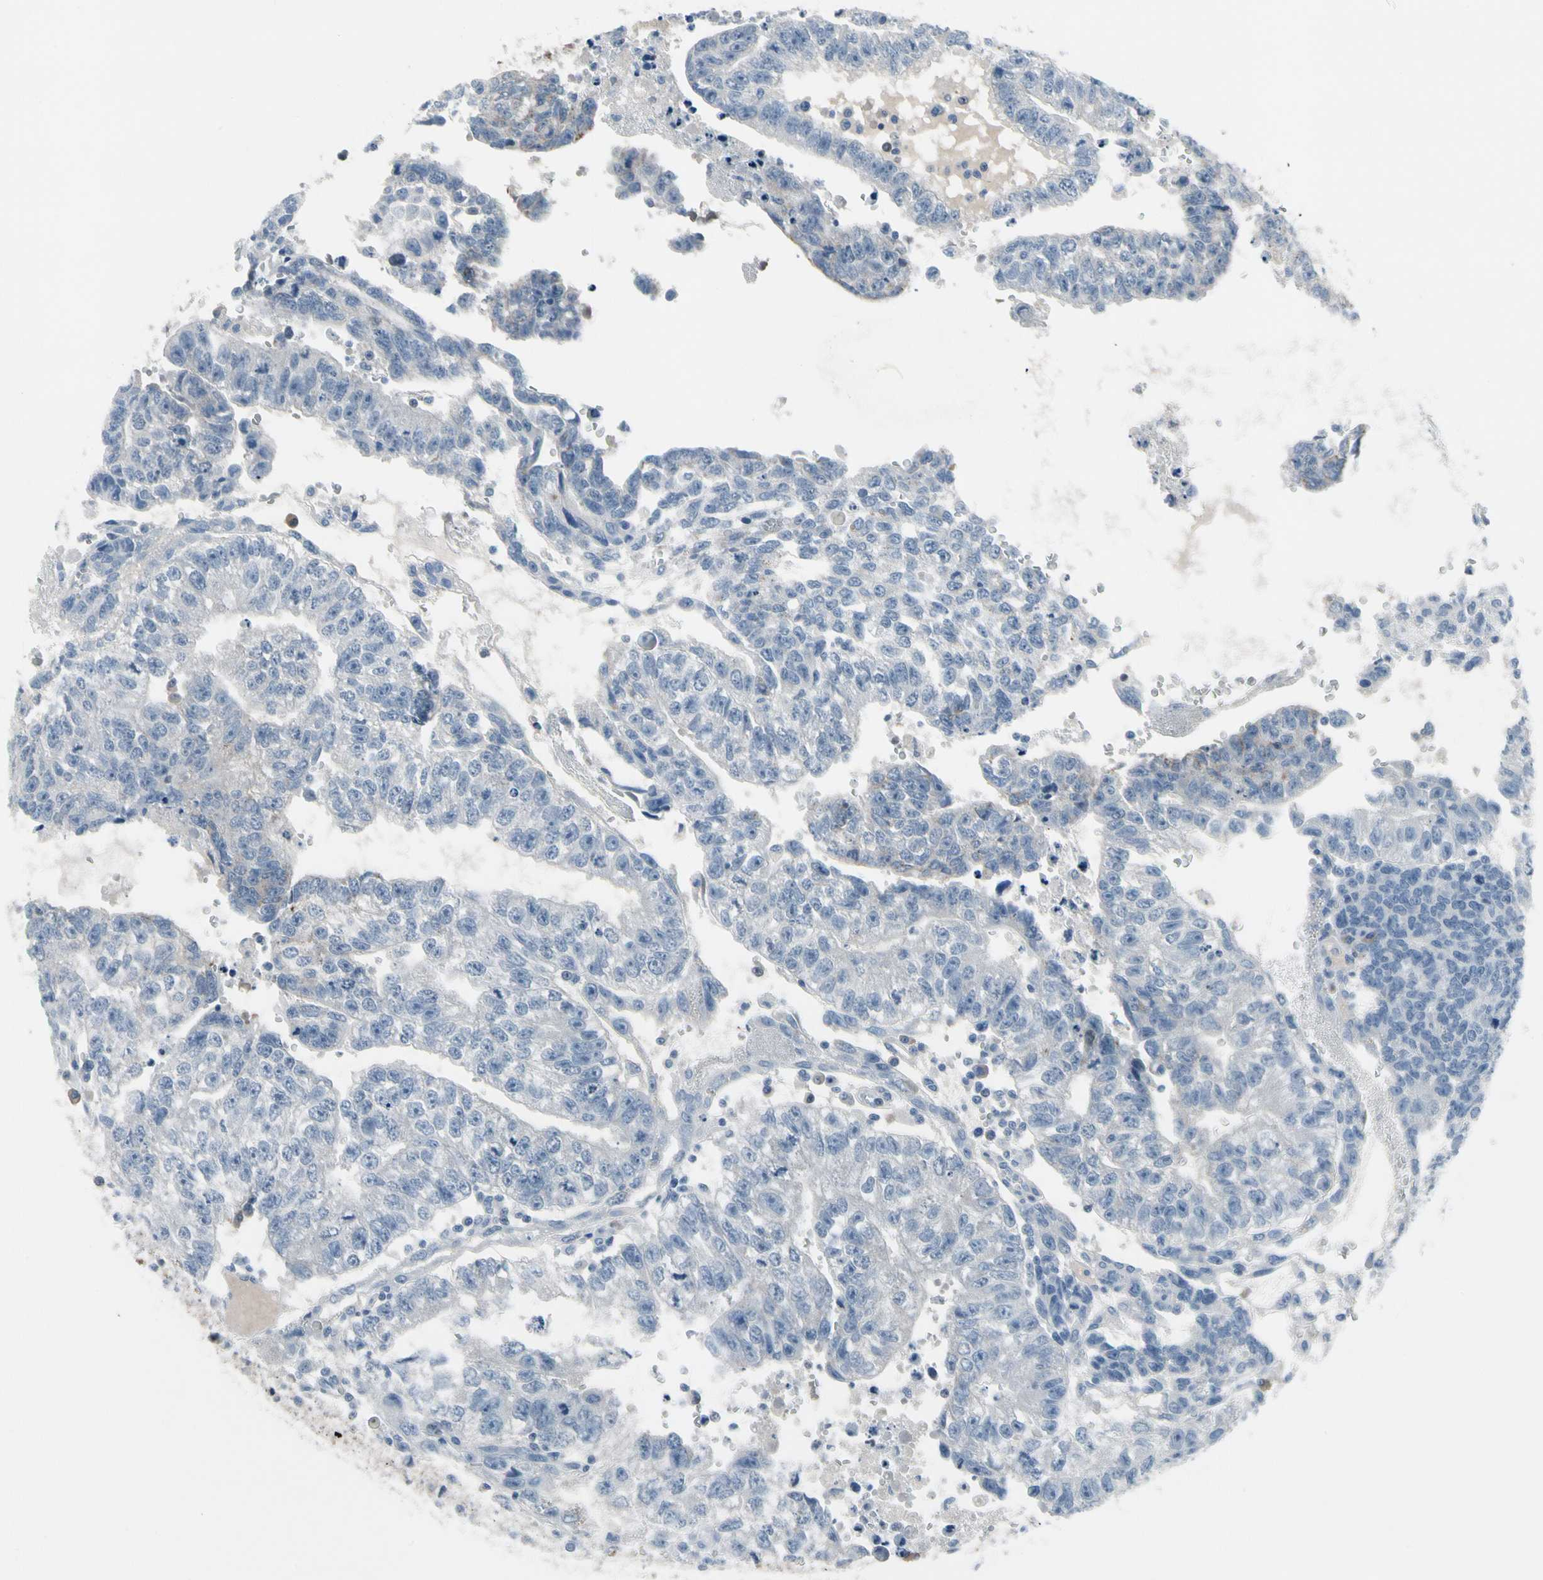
{"staining": {"intensity": "negative", "quantity": "none", "location": "none"}, "tissue": "testis cancer", "cell_type": "Tumor cells", "image_type": "cancer", "snomed": [{"axis": "morphology", "description": "Seminoma, NOS"}, {"axis": "morphology", "description": "Carcinoma, Embryonal, NOS"}, {"axis": "topography", "description": "Testis"}], "caption": "This histopathology image is of testis seminoma stained with immunohistochemistry to label a protein in brown with the nuclei are counter-stained blue. There is no staining in tumor cells.", "gene": "PIGR", "patient": {"sex": "male", "age": 52}}